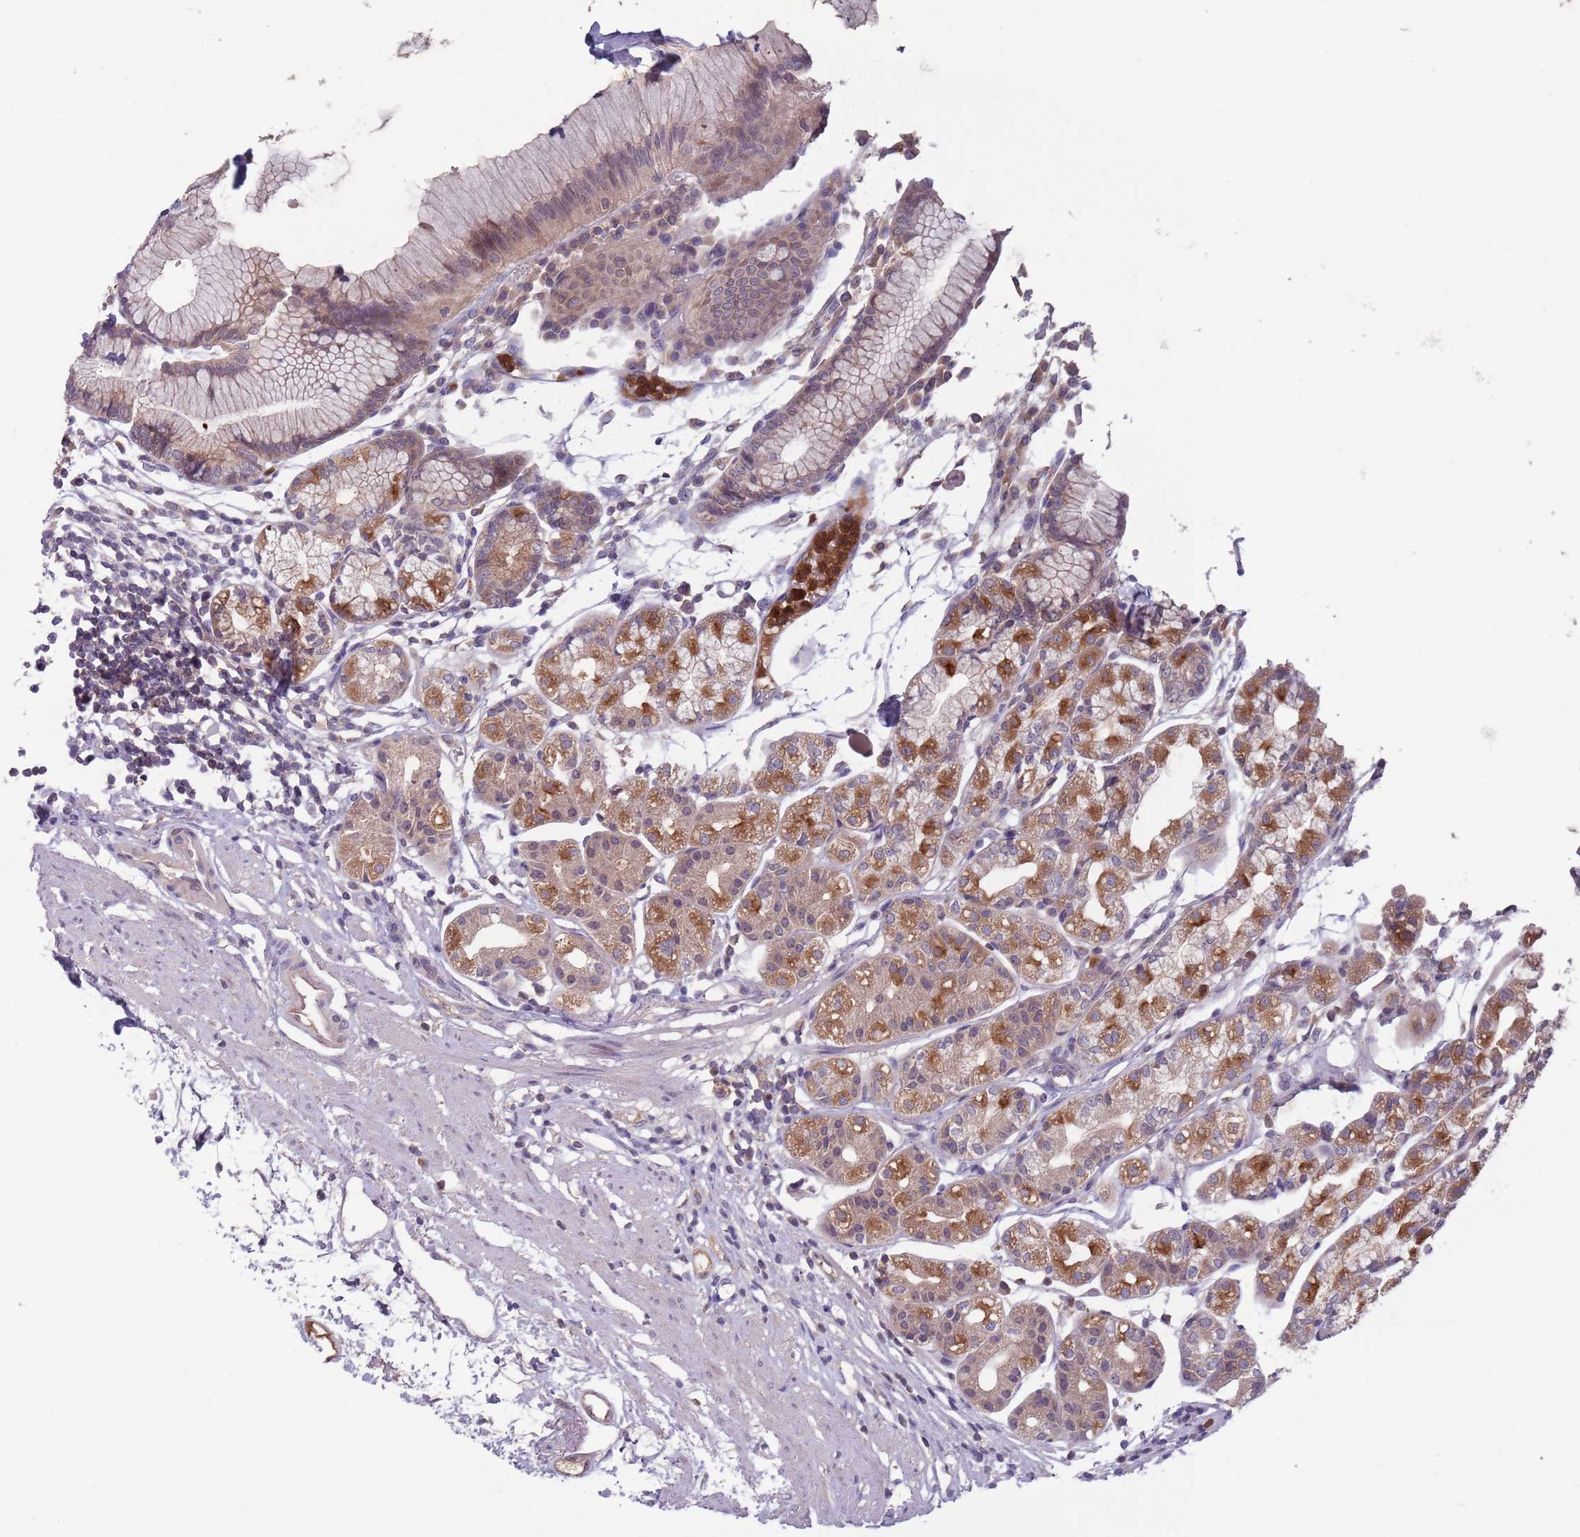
{"staining": {"intensity": "moderate", "quantity": "25%-75%", "location": "cytoplasmic/membranous"}, "tissue": "stomach", "cell_type": "Glandular cells", "image_type": "normal", "snomed": [{"axis": "morphology", "description": "Normal tissue, NOS"}, {"axis": "topography", "description": "Stomach"}], "caption": "Immunohistochemistry image of benign human stomach stained for a protein (brown), which shows medium levels of moderate cytoplasmic/membranous expression in approximately 25%-75% of glandular cells.", "gene": "TYW1B", "patient": {"sex": "female", "age": 57}}